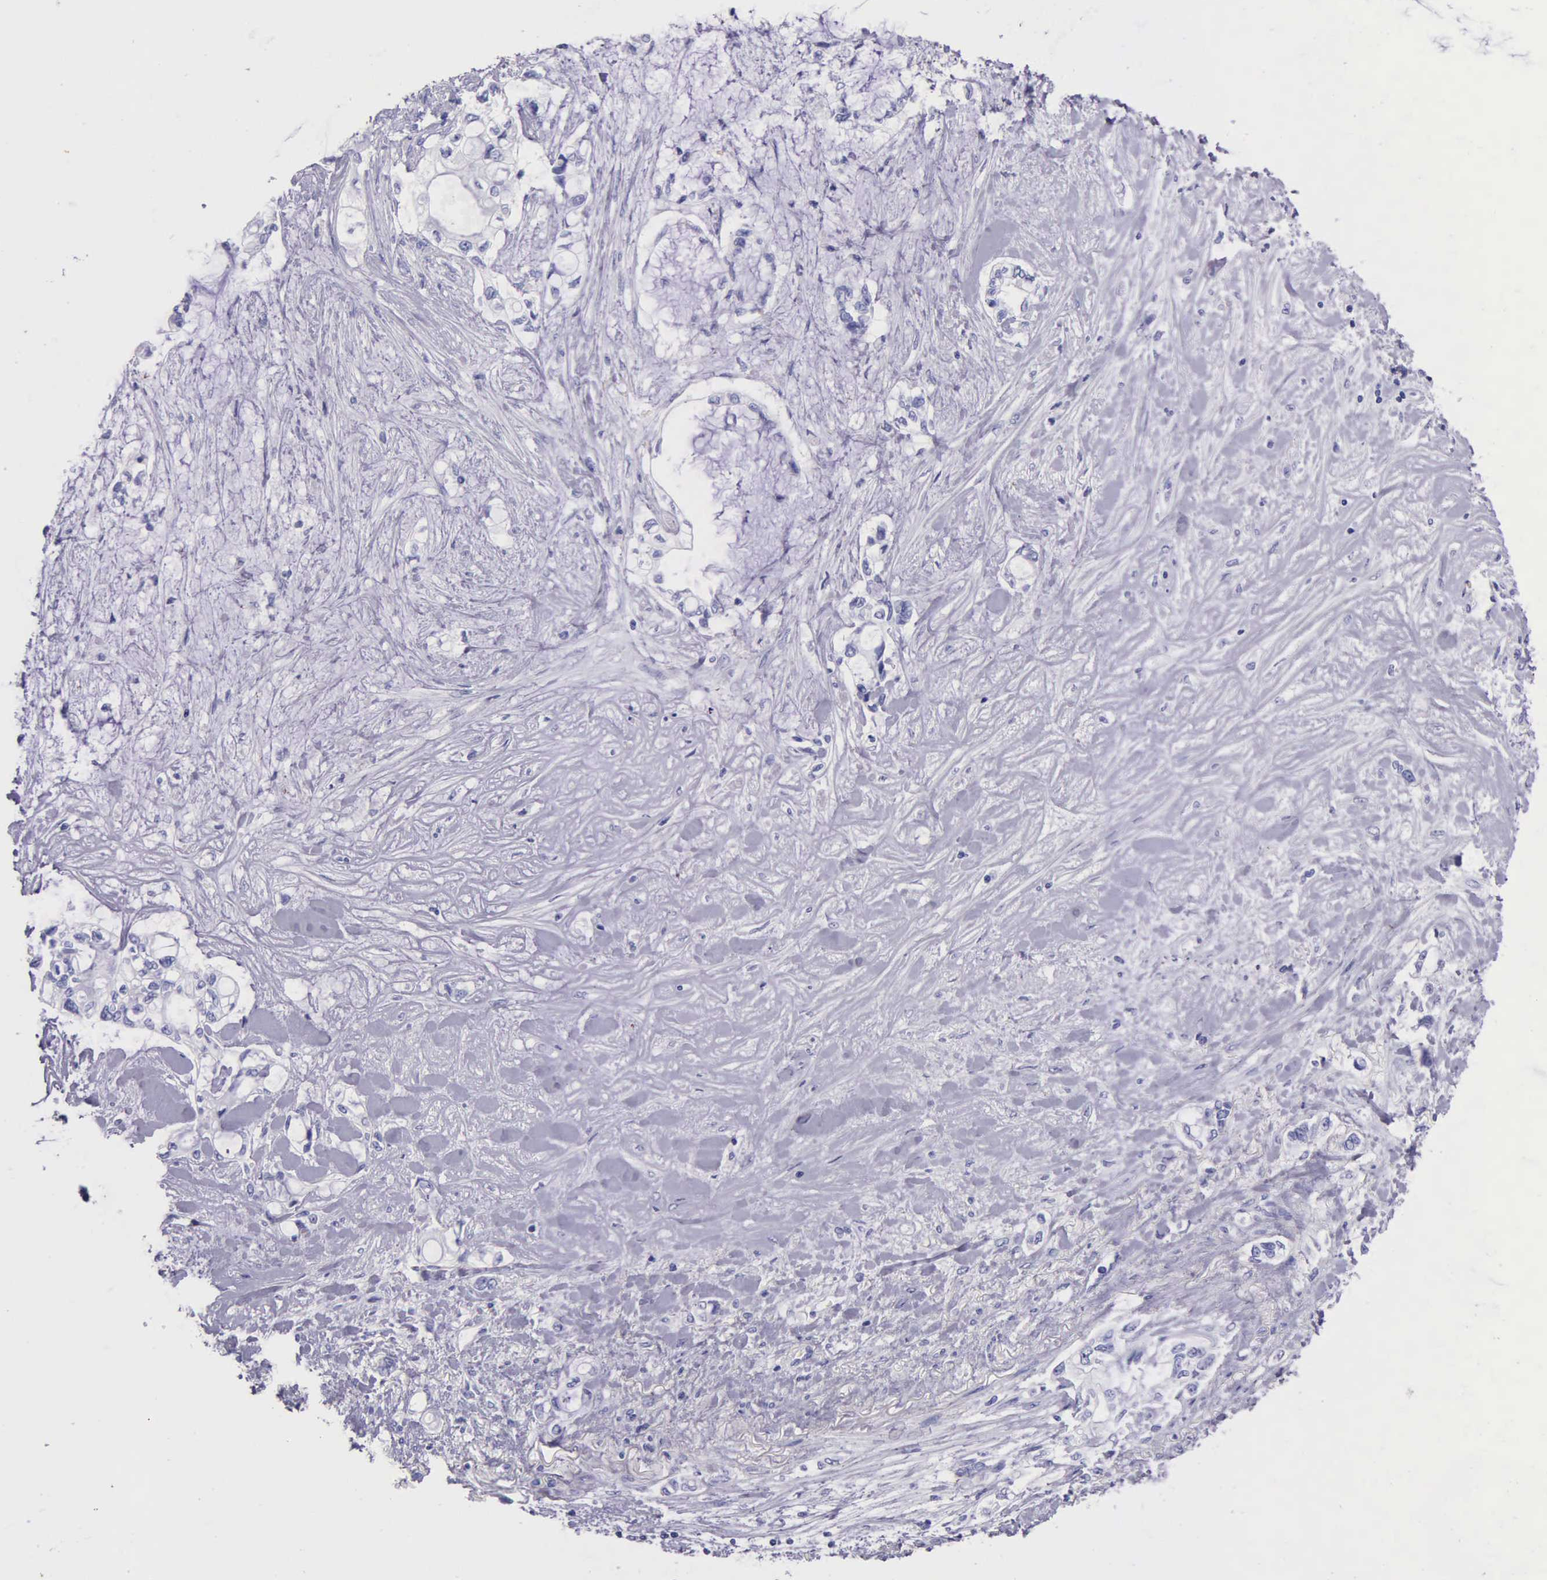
{"staining": {"intensity": "negative", "quantity": "none", "location": "none"}, "tissue": "pancreatic cancer", "cell_type": "Tumor cells", "image_type": "cancer", "snomed": [{"axis": "morphology", "description": "Adenocarcinoma, NOS"}, {"axis": "topography", "description": "Pancreas"}], "caption": "The immunohistochemistry histopathology image has no significant positivity in tumor cells of pancreatic adenocarcinoma tissue. (DAB (3,3'-diaminobenzidine) immunohistochemistry, high magnification).", "gene": "KLK3", "patient": {"sex": "female", "age": 70}}